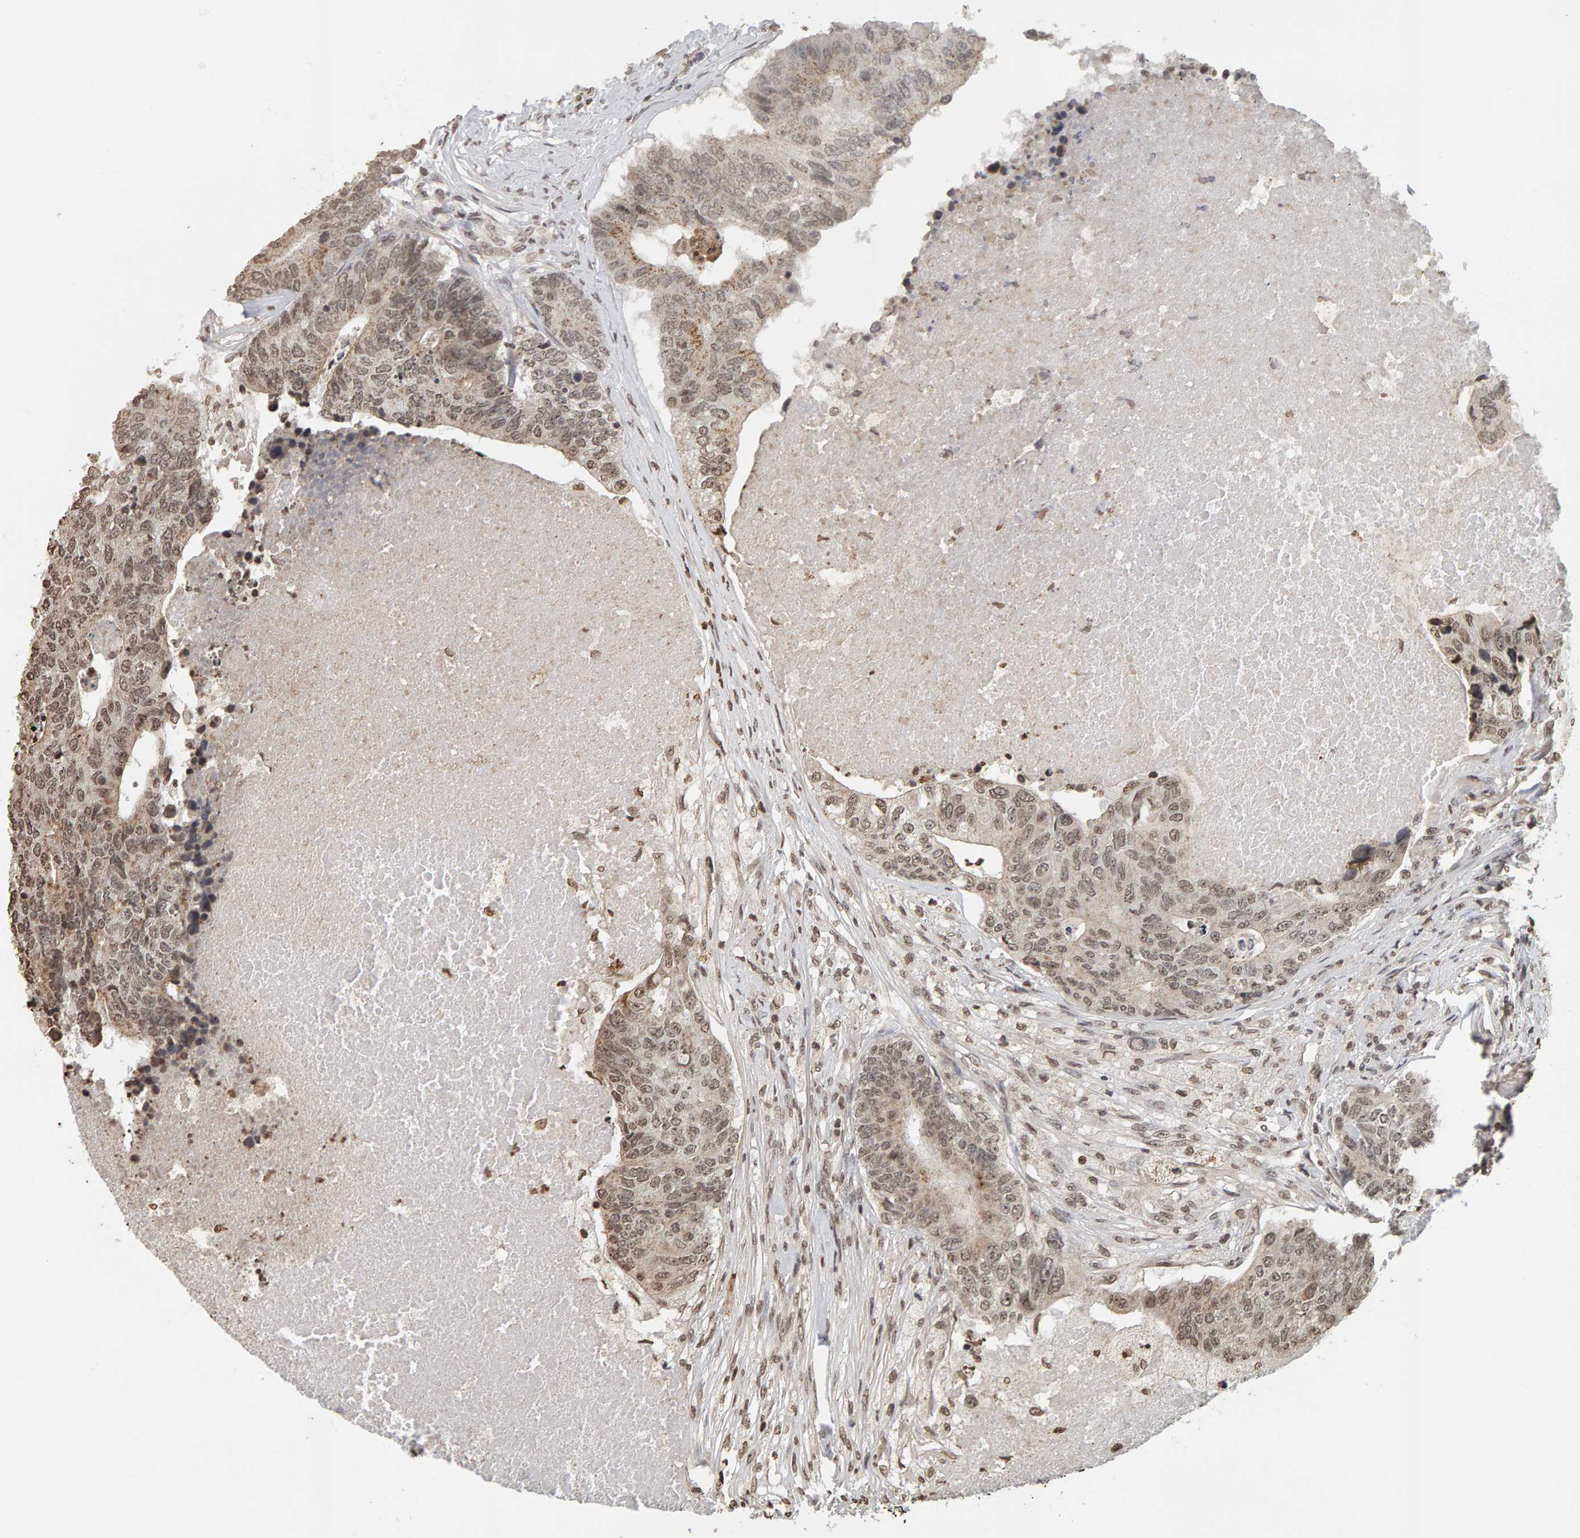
{"staining": {"intensity": "weak", "quantity": ">75%", "location": "nuclear"}, "tissue": "colorectal cancer", "cell_type": "Tumor cells", "image_type": "cancer", "snomed": [{"axis": "morphology", "description": "Adenocarcinoma, NOS"}, {"axis": "topography", "description": "Colon"}], "caption": "A brown stain highlights weak nuclear expression of a protein in human colorectal cancer (adenocarcinoma) tumor cells.", "gene": "AFF4", "patient": {"sex": "female", "age": 67}}